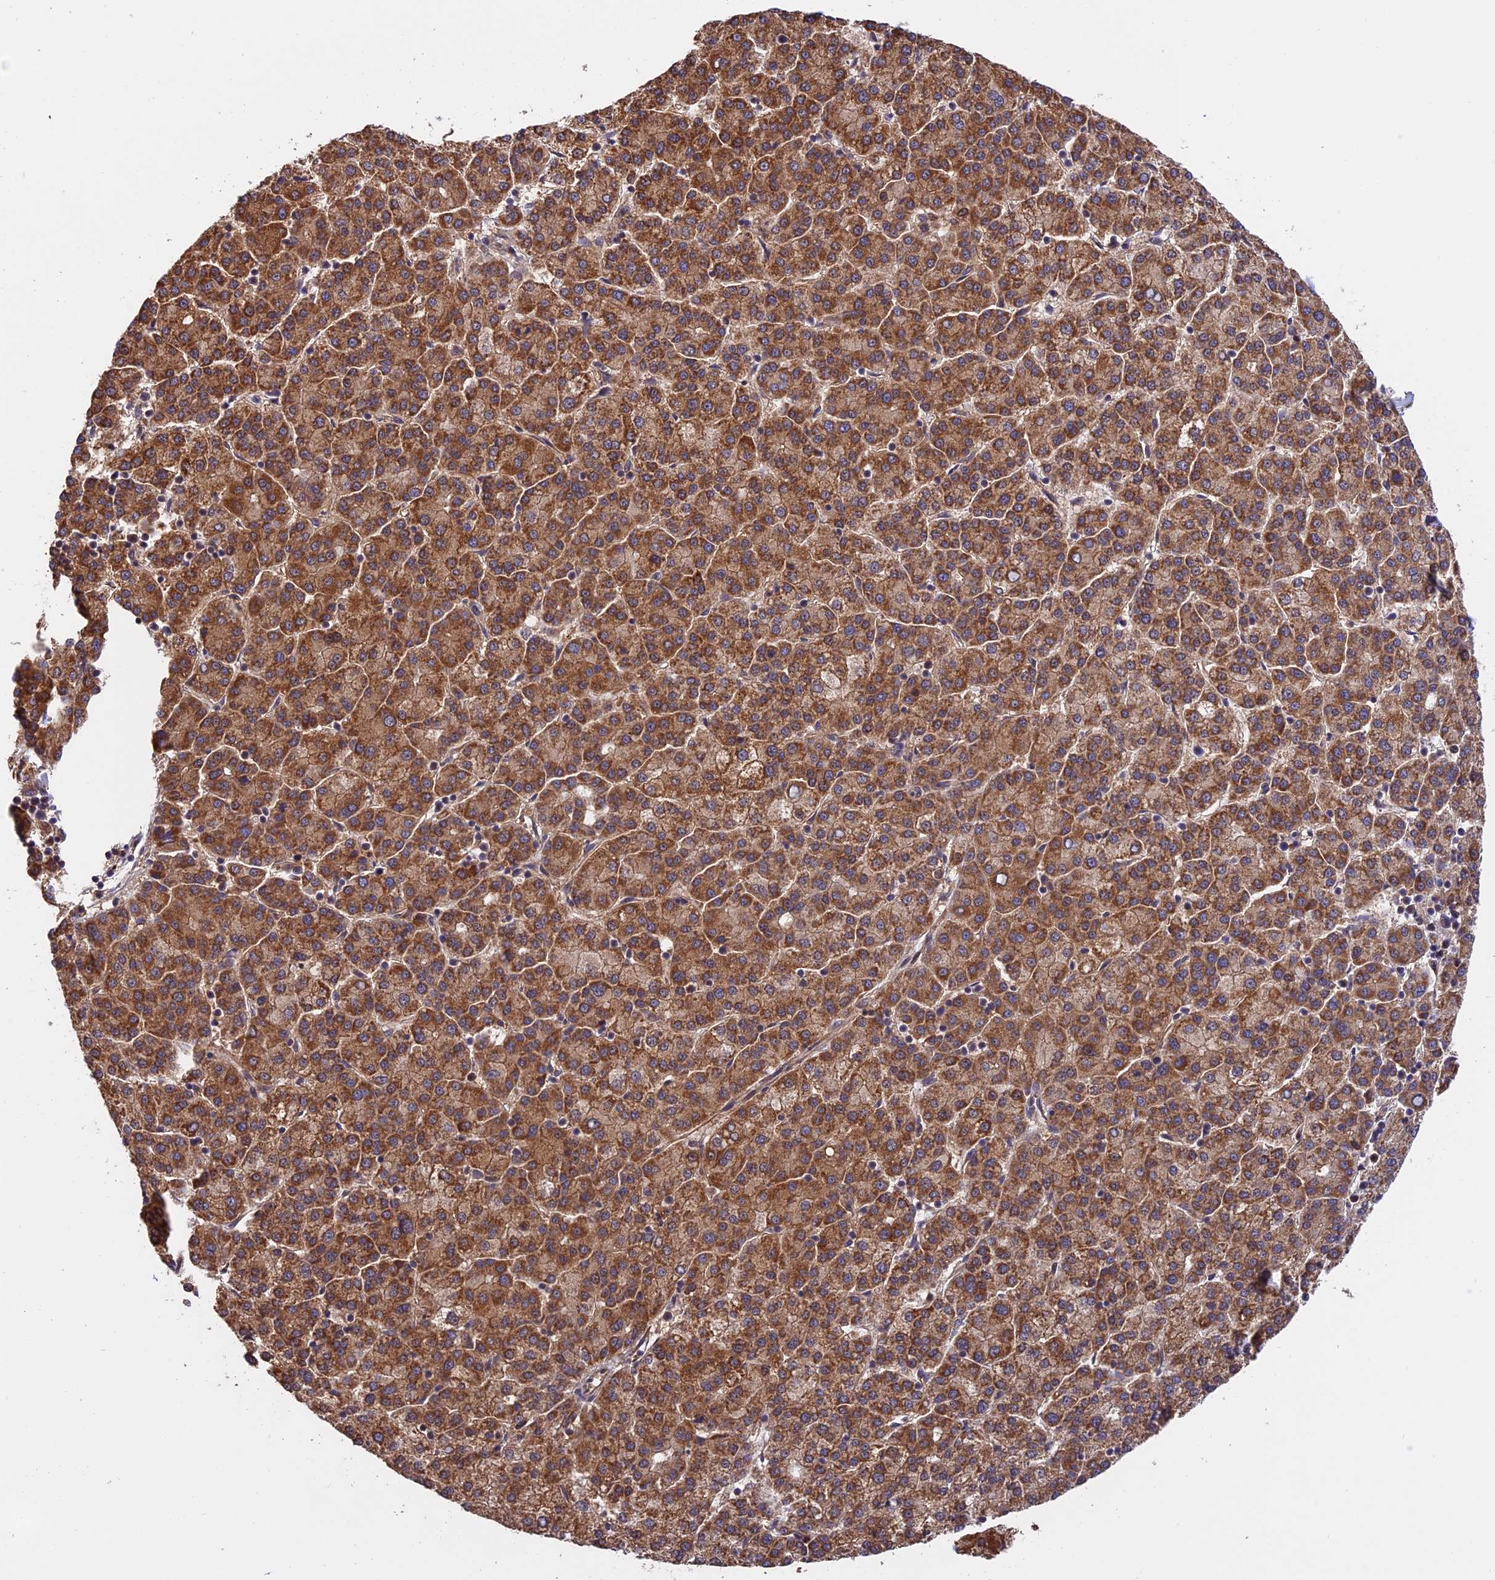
{"staining": {"intensity": "strong", "quantity": ">75%", "location": "cytoplasmic/membranous"}, "tissue": "liver cancer", "cell_type": "Tumor cells", "image_type": "cancer", "snomed": [{"axis": "morphology", "description": "Carcinoma, Hepatocellular, NOS"}, {"axis": "topography", "description": "Liver"}], "caption": "Immunohistochemistry (IHC) histopathology image of human hepatocellular carcinoma (liver) stained for a protein (brown), which reveals high levels of strong cytoplasmic/membranous staining in about >75% of tumor cells.", "gene": "MNS1", "patient": {"sex": "female", "age": 58}}